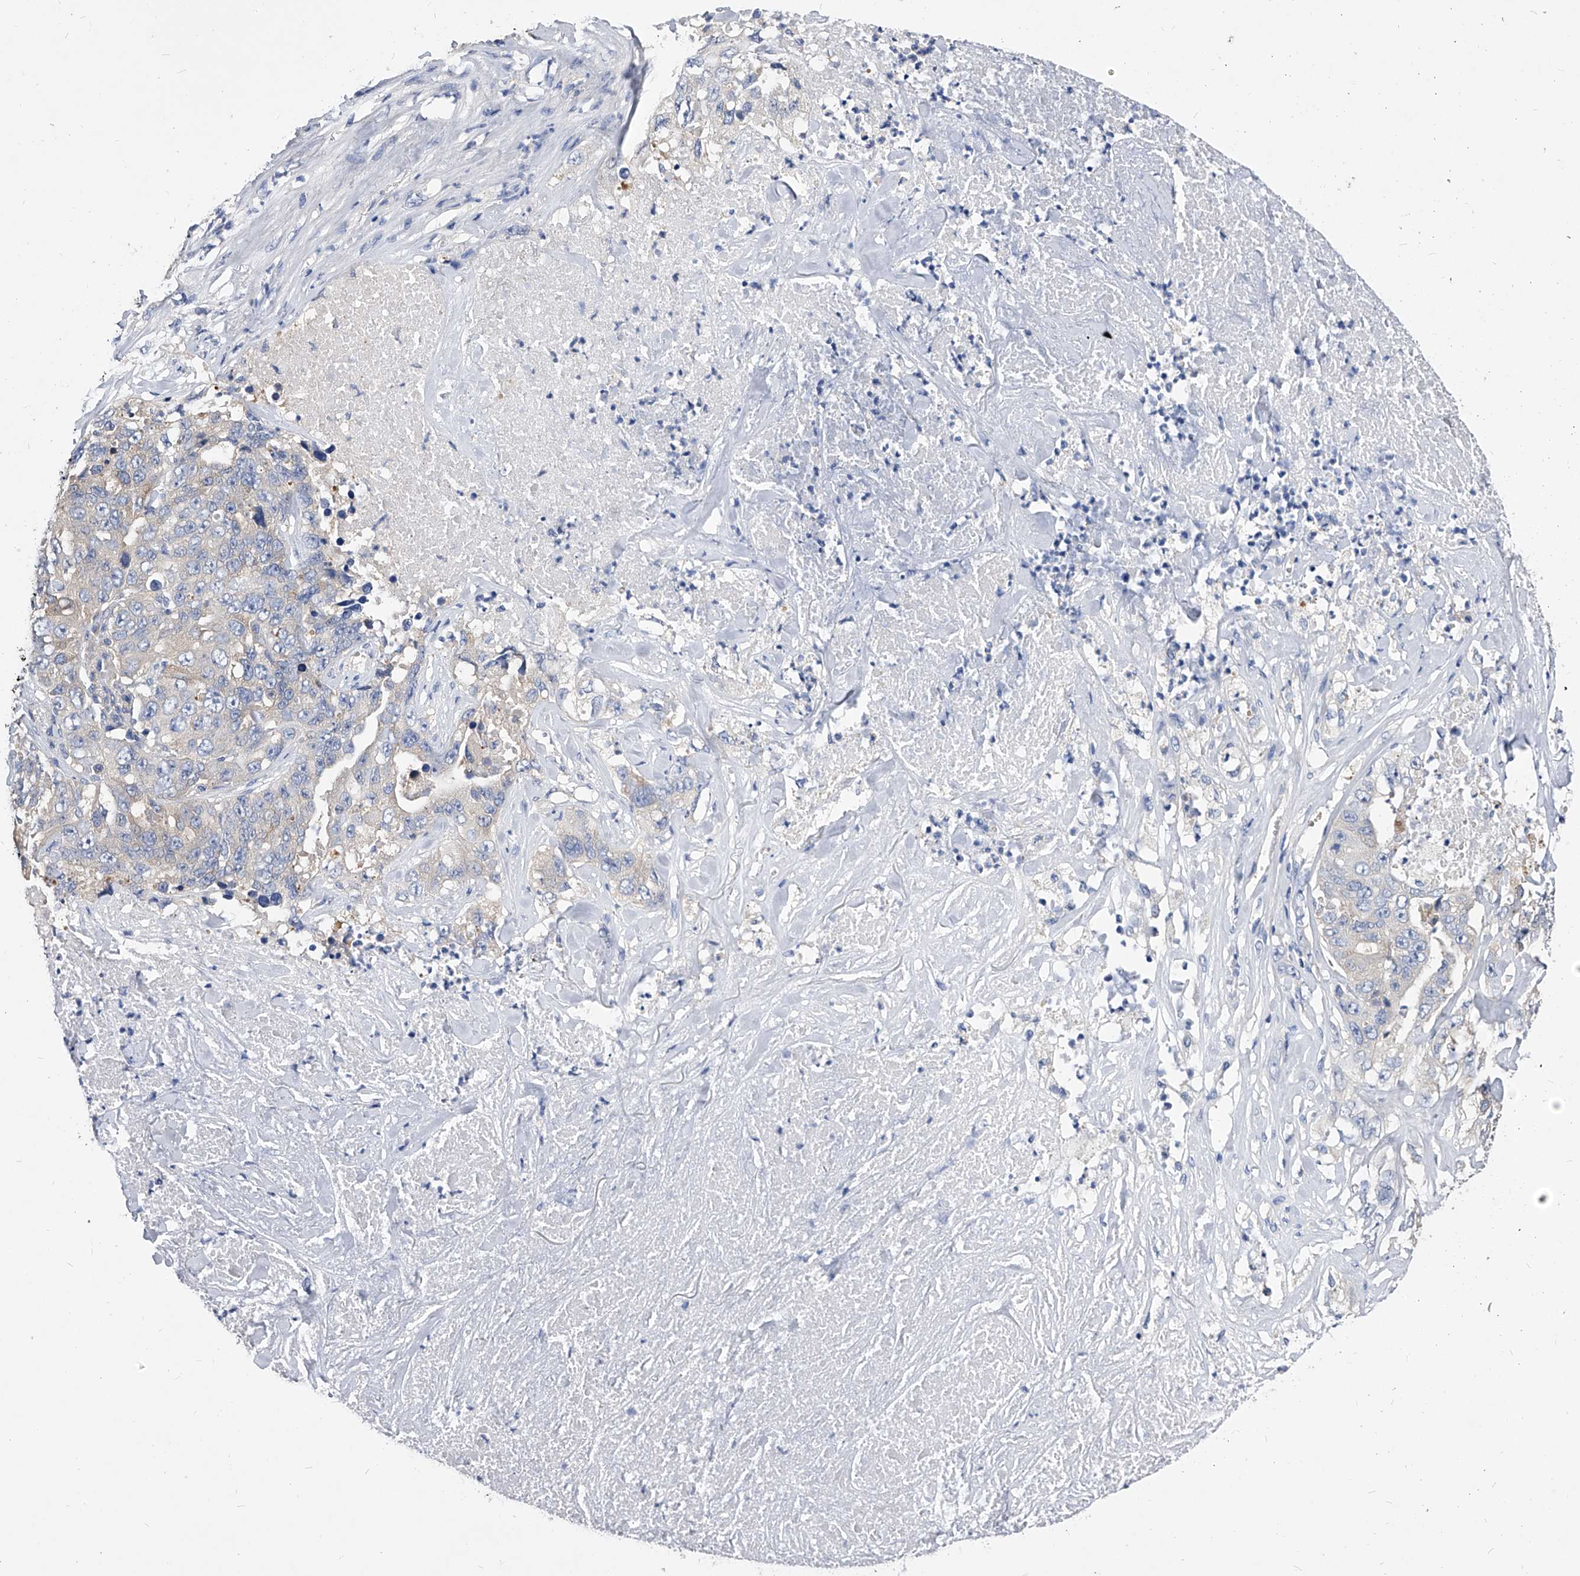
{"staining": {"intensity": "negative", "quantity": "none", "location": "none"}, "tissue": "lung cancer", "cell_type": "Tumor cells", "image_type": "cancer", "snomed": [{"axis": "morphology", "description": "Adenocarcinoma, NOS"}, {"axis": "topography", "description": "Lung"}], "caption": "There is no significant expression in tumor cells of lung cancer (adenocarcinoma). (Immunohistochemistry (ihc), brightfield microscopy, high magnification).", "gene": "APEH", "patient": {"sex": "female", "age": 51}}